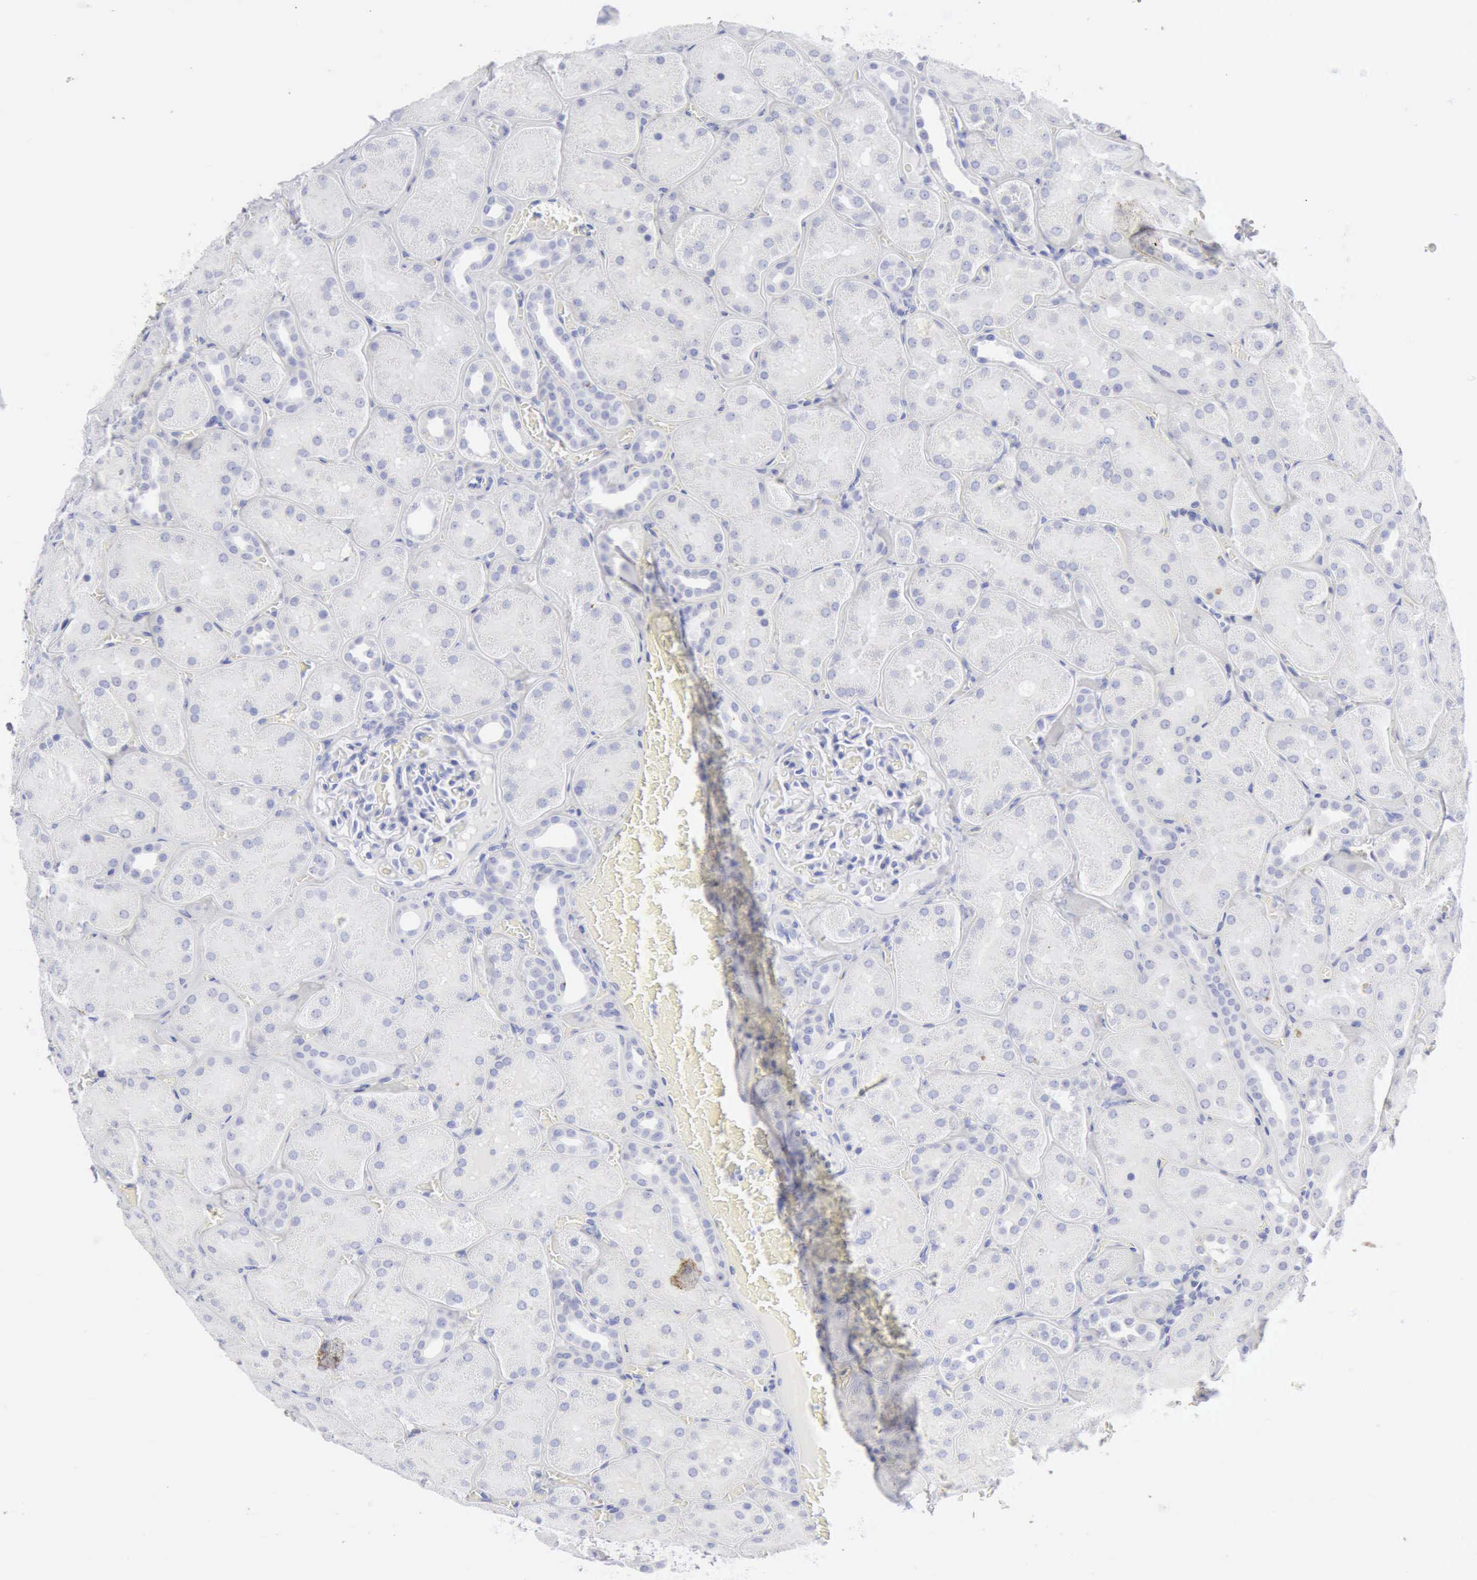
{"staining": {"intensity": "negative", "quantity": "none", "location": "none"}, "tissue": "kidney", "cell_type": "Cells in glomeruli", "image_type": "normal", "snomed": [{"axis": "morphology", "description": "Normal tissue, NOS"}, {"axis": "topography", "description": "Kidney"}], "caption": "Kidney stained for a protein using immunohistochemistry (IHC) demonstrates no positivity cells in glomeruli.", "gene": "KRT5", "patient": {"sex": "male", "age": 28}}